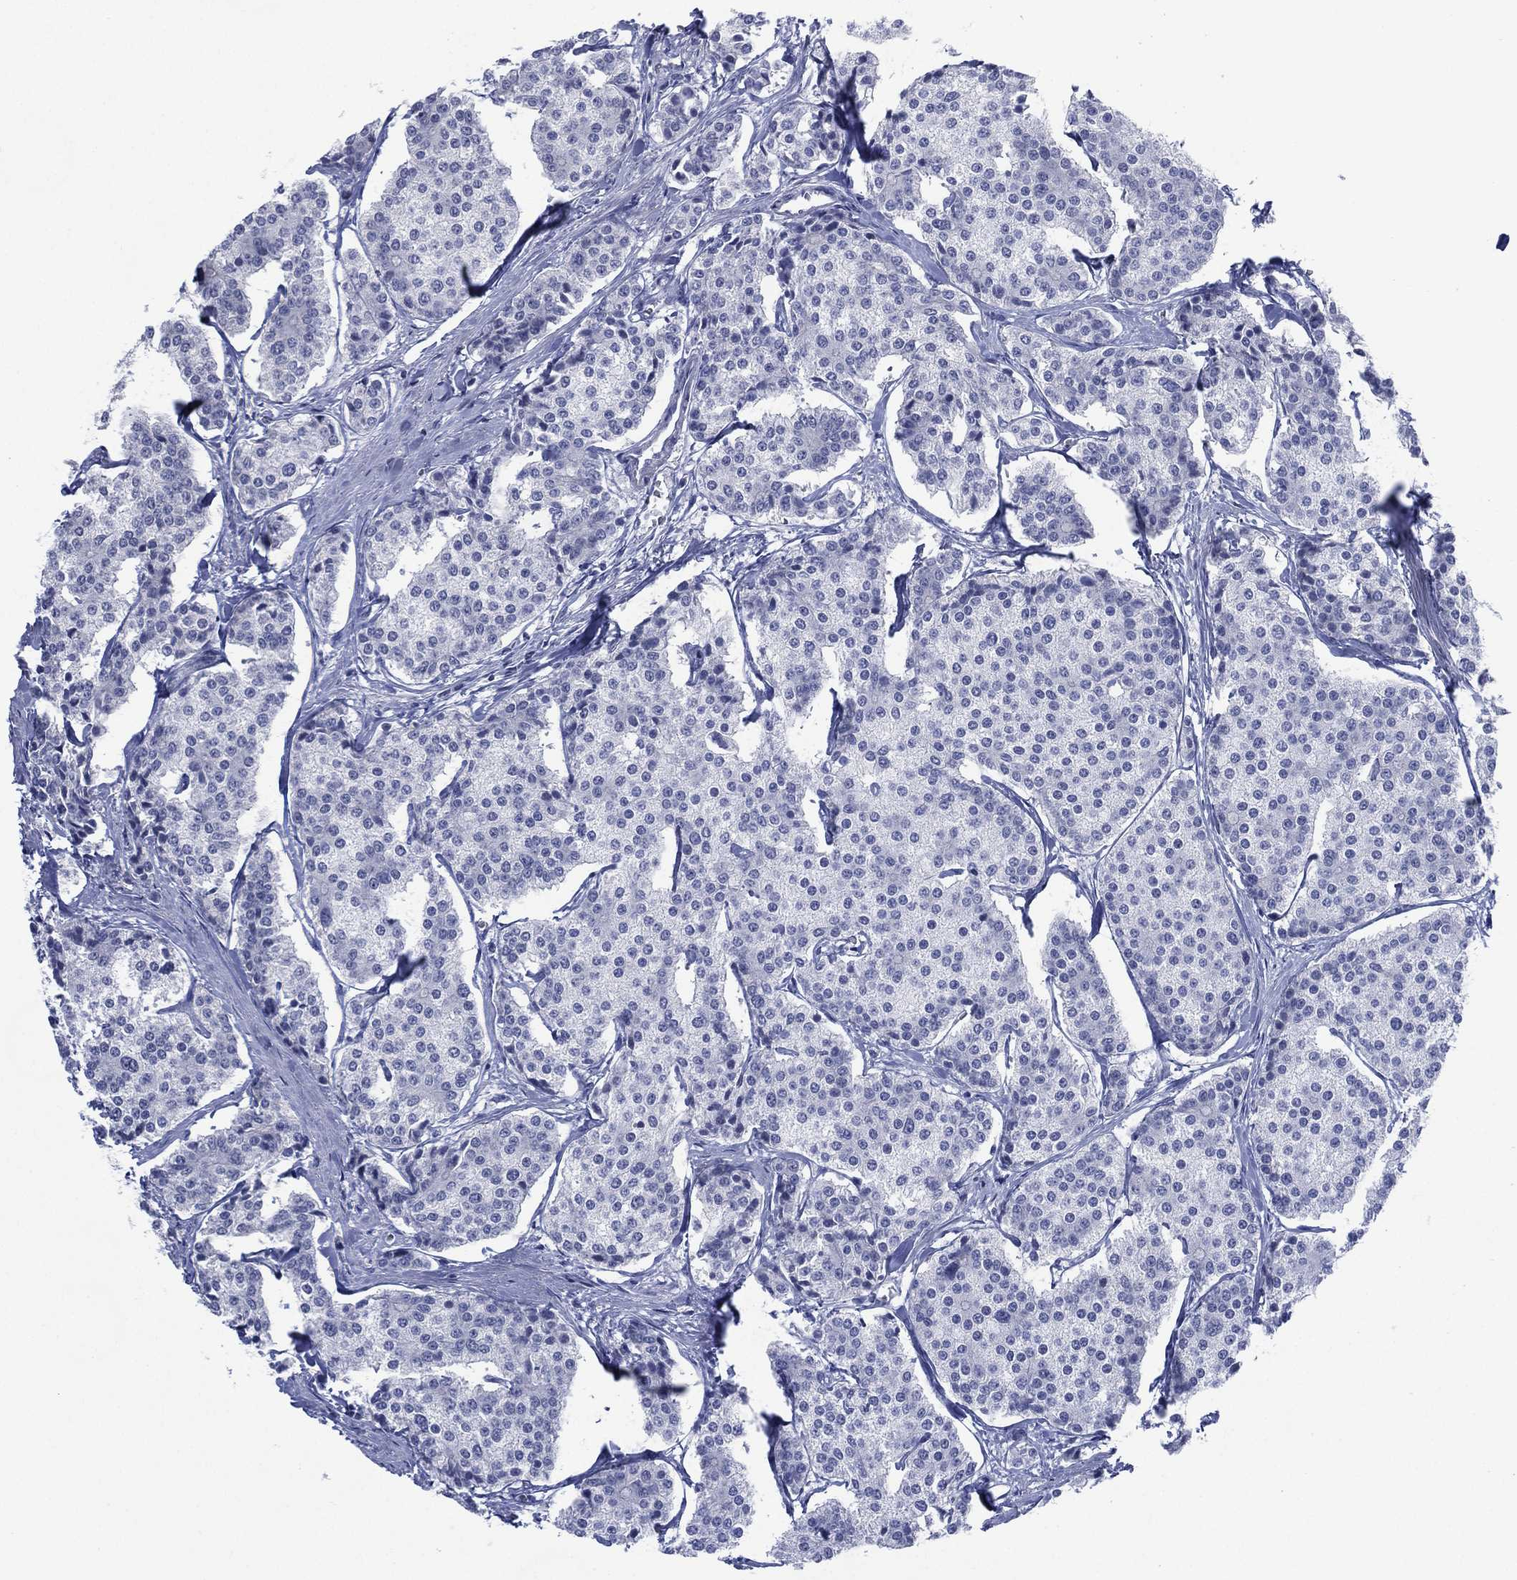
{"staining": {"intensity": "negative", "quantity": "none", "location": "none"}, "tissue": "carcinoid", "cell_type": "Tumor cells", "image_type": "cancer", "snomed": [{"axis": "morphology", "description": "Carcinoid, malignant, NOS"}, {"axis": "topography", "description": "Small intestine"}], "caption": "IHC photomicrograph of human carcinoid (malignant) stained for a protein (brown), which demonstrates no staining in tumor cells.", "gene": "TMEM247", "patient": {"sex": "female", "age": 65}}